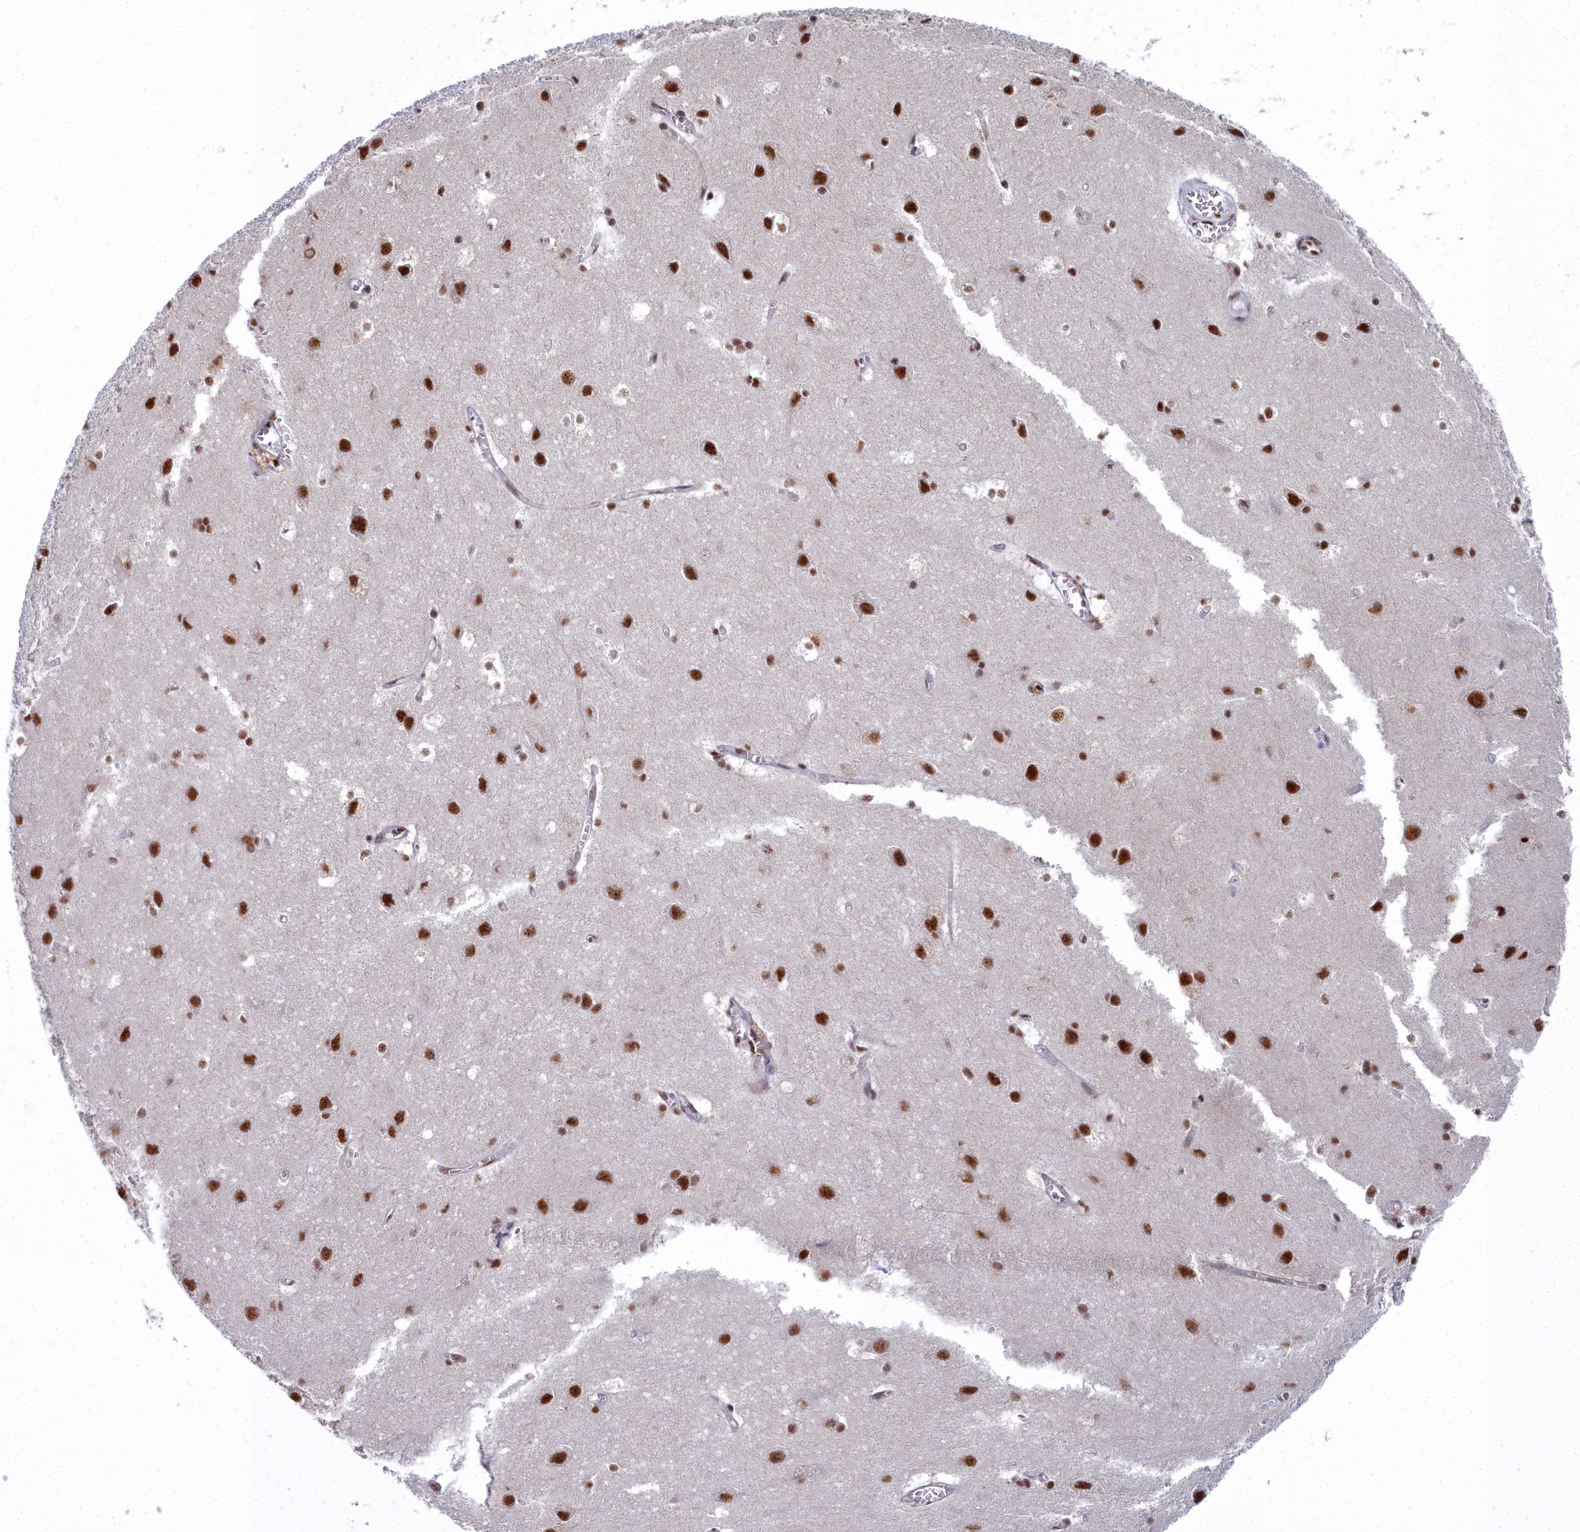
{"staining": {"intensity": "moderate", "quantity": ">75%", "location": "nuclear"}, "tissue": "cerebral cortex", "cell_type": "Endothelial cells", "image_type": "normal", "snomed": [{"axis": "morphology", "description": "Normal tissue, NOS"}, {"axis": "topography", "description": "Cerebral cortex"}], "caption": "Endothelial cells demonstrate medium levels of moderate nuclear staining in about >75% of cells in benign human cerebral cortex.", "gene": "SF3B3", "patient": {"sex": "male", "age": 54}}